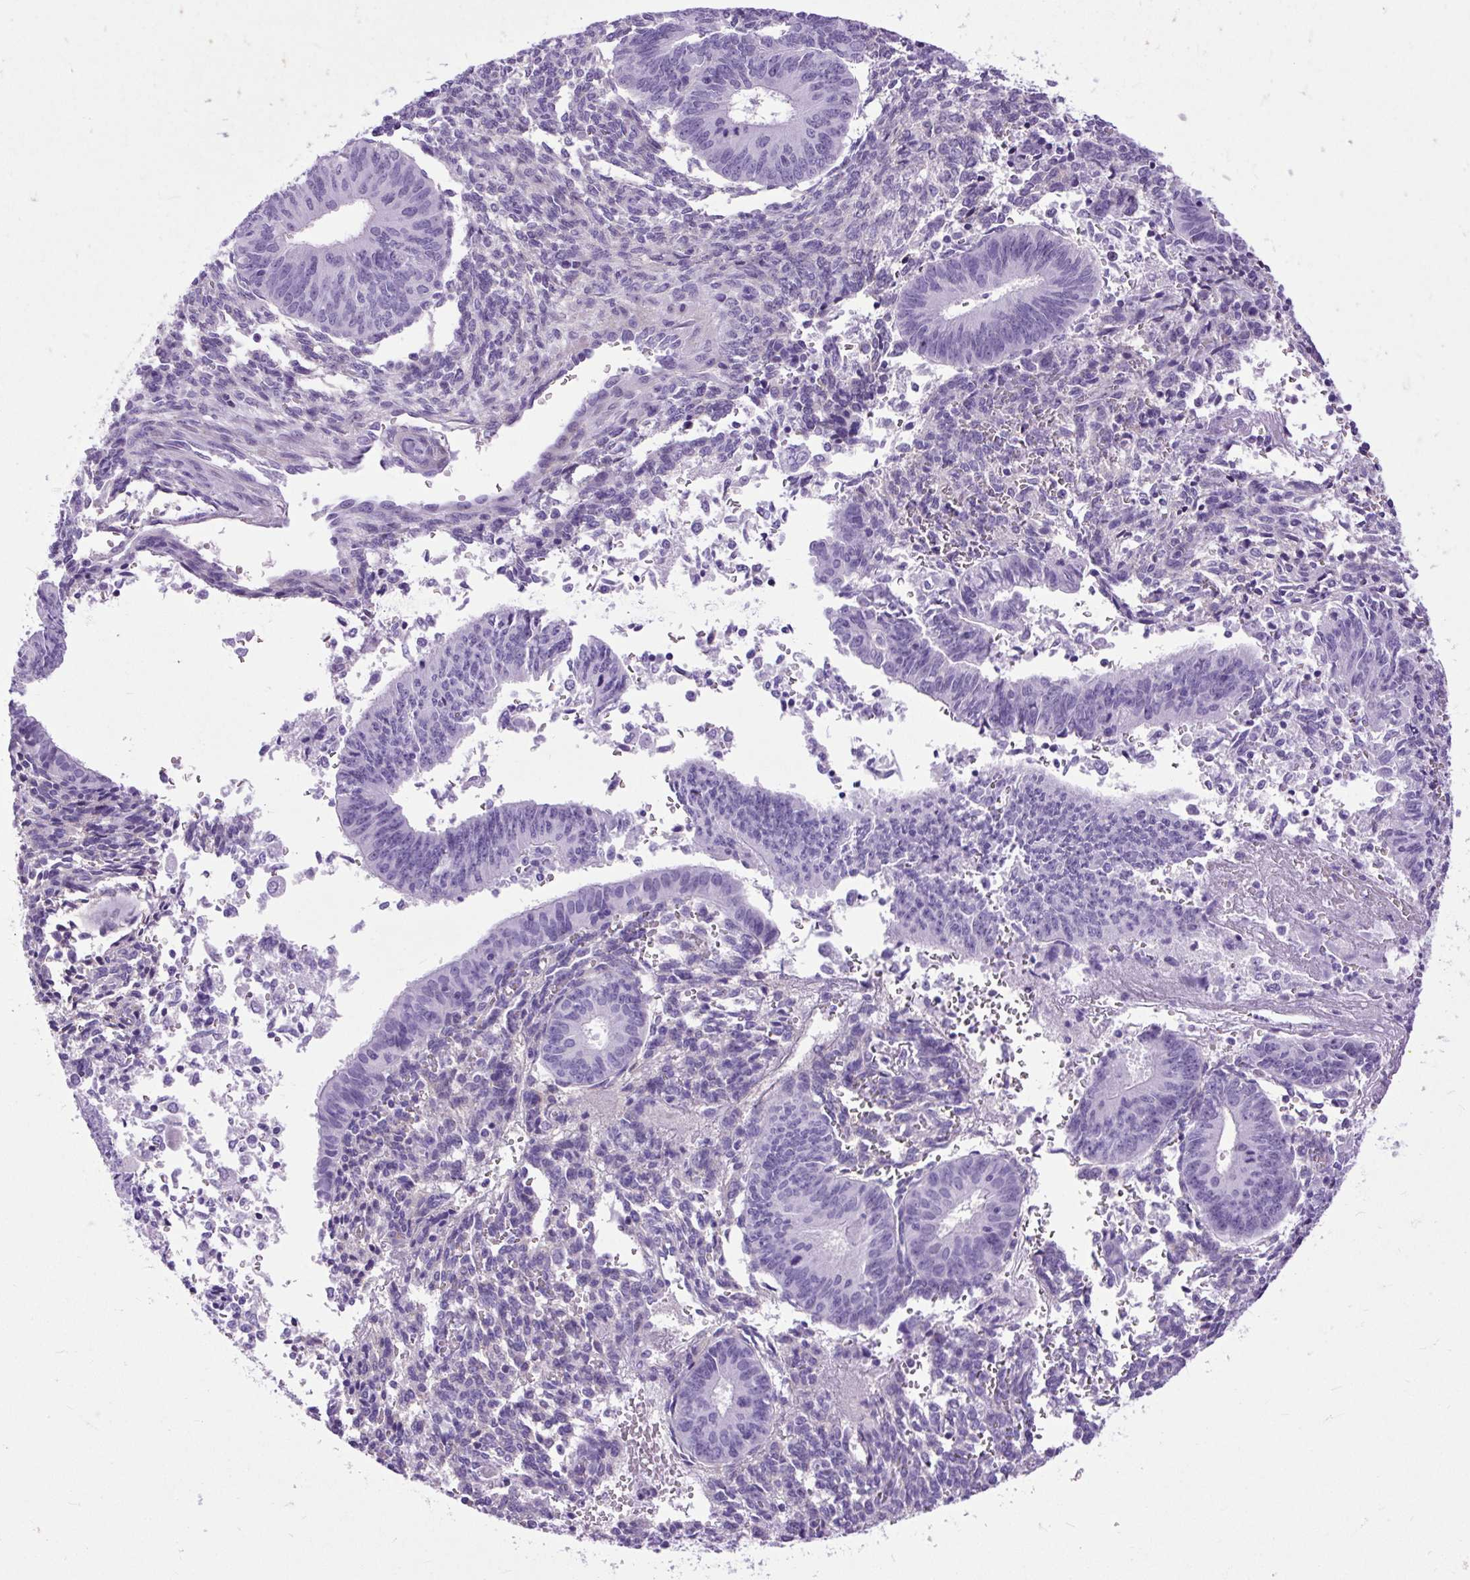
{"staining": {"intensity": "negative", "quantity": "none", "location": "none"}, "tissue": "endometrial cancer", "cell_type": "Tumor cells", "image_type": "cancer", "snomed": [{"axis": "morphology", "description": "Adenocarcinoma, NOS"}, {"axis": "topography", "description": "Endometrium"}], "caption": "Human adenocarcinoma (endometrial) stained for a protein using immunohistochemistry shows no expression in tumor cells.", "gene": "DPP6", "patient": {"sex": "female", "age": 50}}